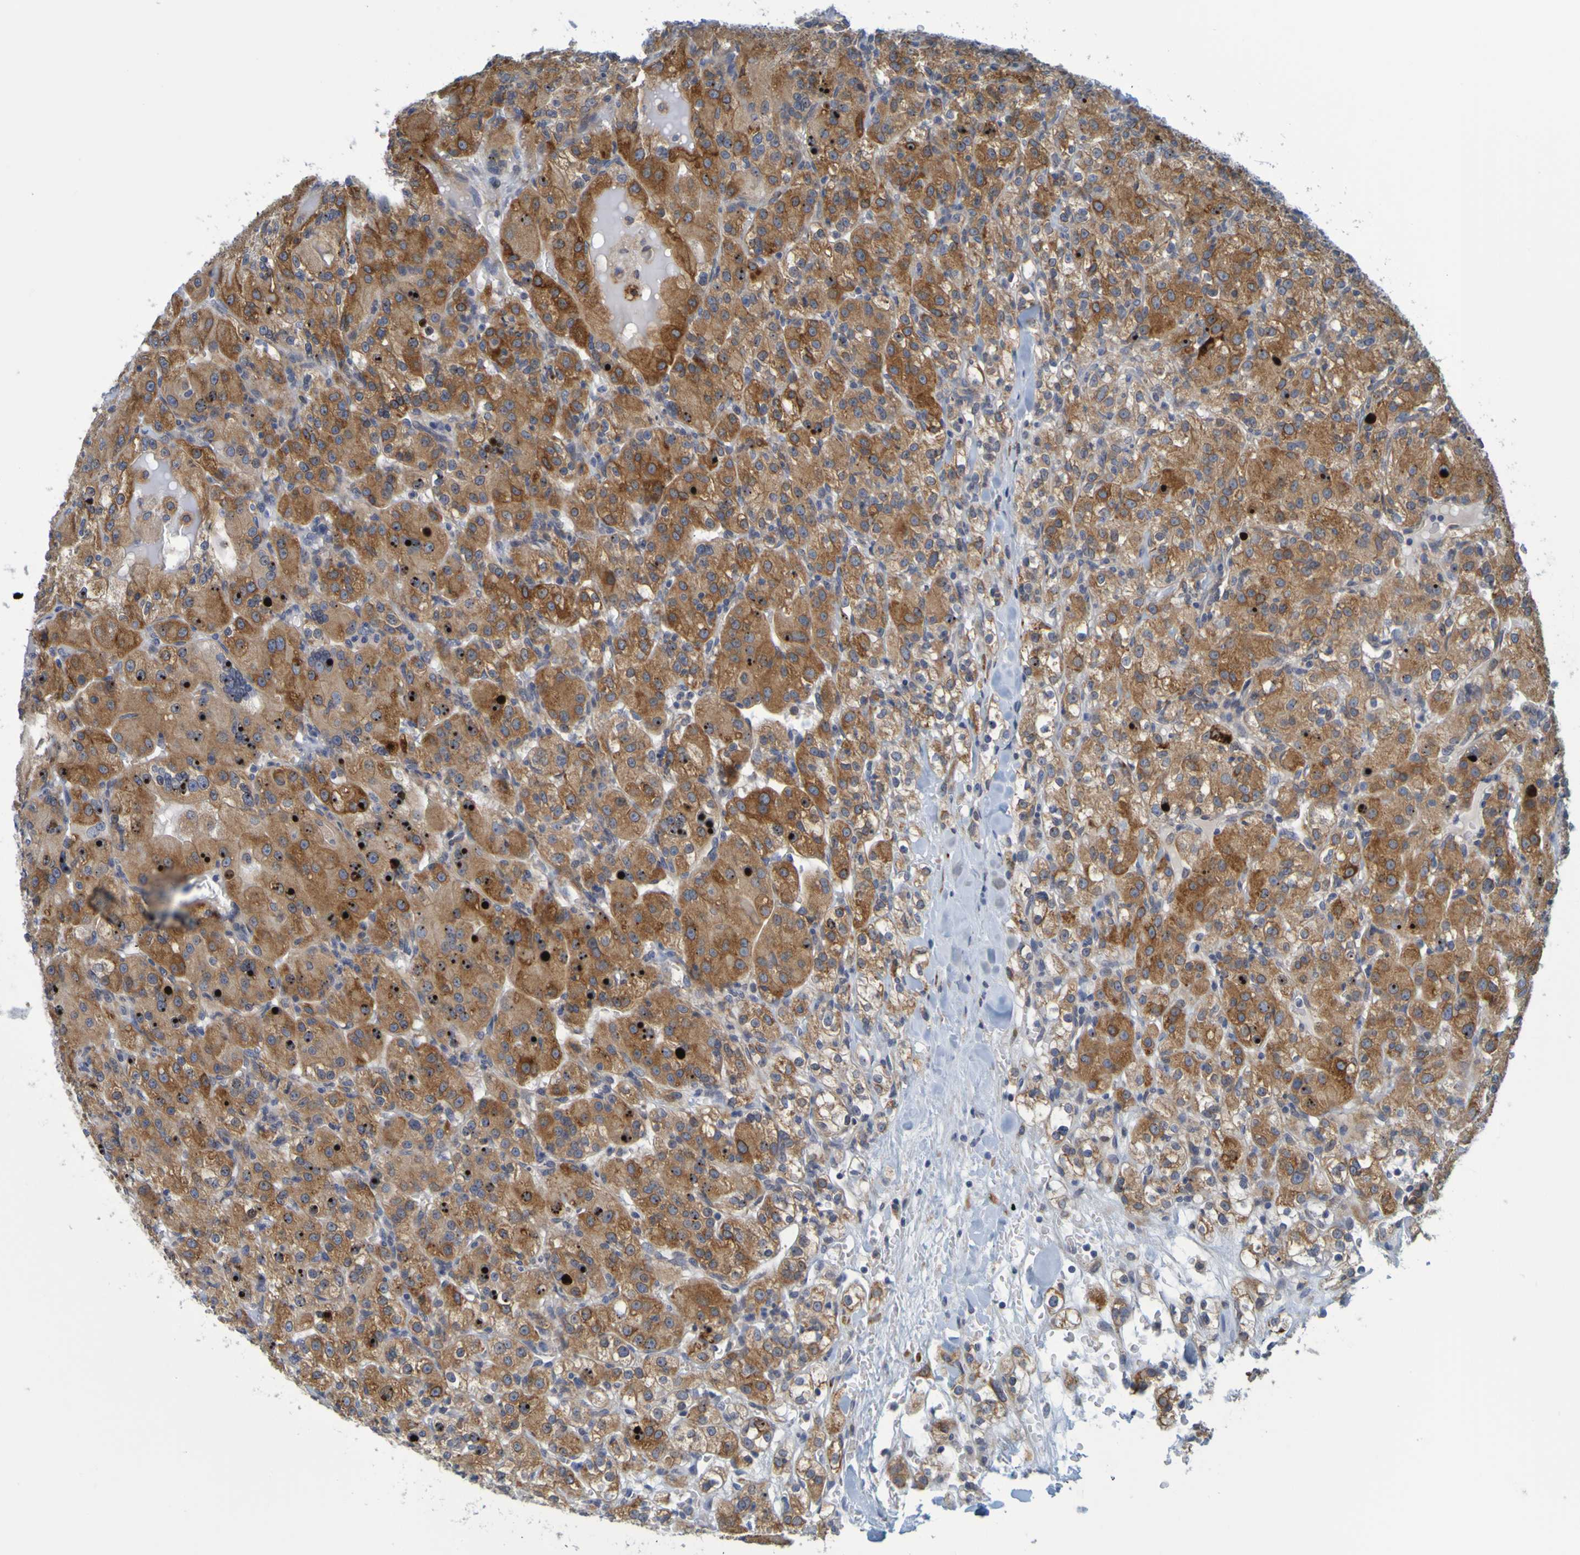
{"staining": {"intensity": "strong", "quantity": ">75%", "location": "cytoplasmic/membranous"}, "tissue": "renal cancer", "cell_type": "Tumor cells", "image_type": "cancer", "snomed": [{"axis": "morphology", "description": "Normal tissue, NOS"}, {"axis": "morphology", "description": "Adenocarcinoma, NOS"}, {"axis": "topography", "description": "Kidney"}], "caption": "A high amount of strong cytoplasmic/membranous expression is appreciated in about >75% of tumor cells in renal cancer (adenocarcinoma) tissue. The protein of interest is shown in brown color, while the nuclei are stained blue.", "gene": "SIL1", "patient": {"sex": "male", "age": 61}}